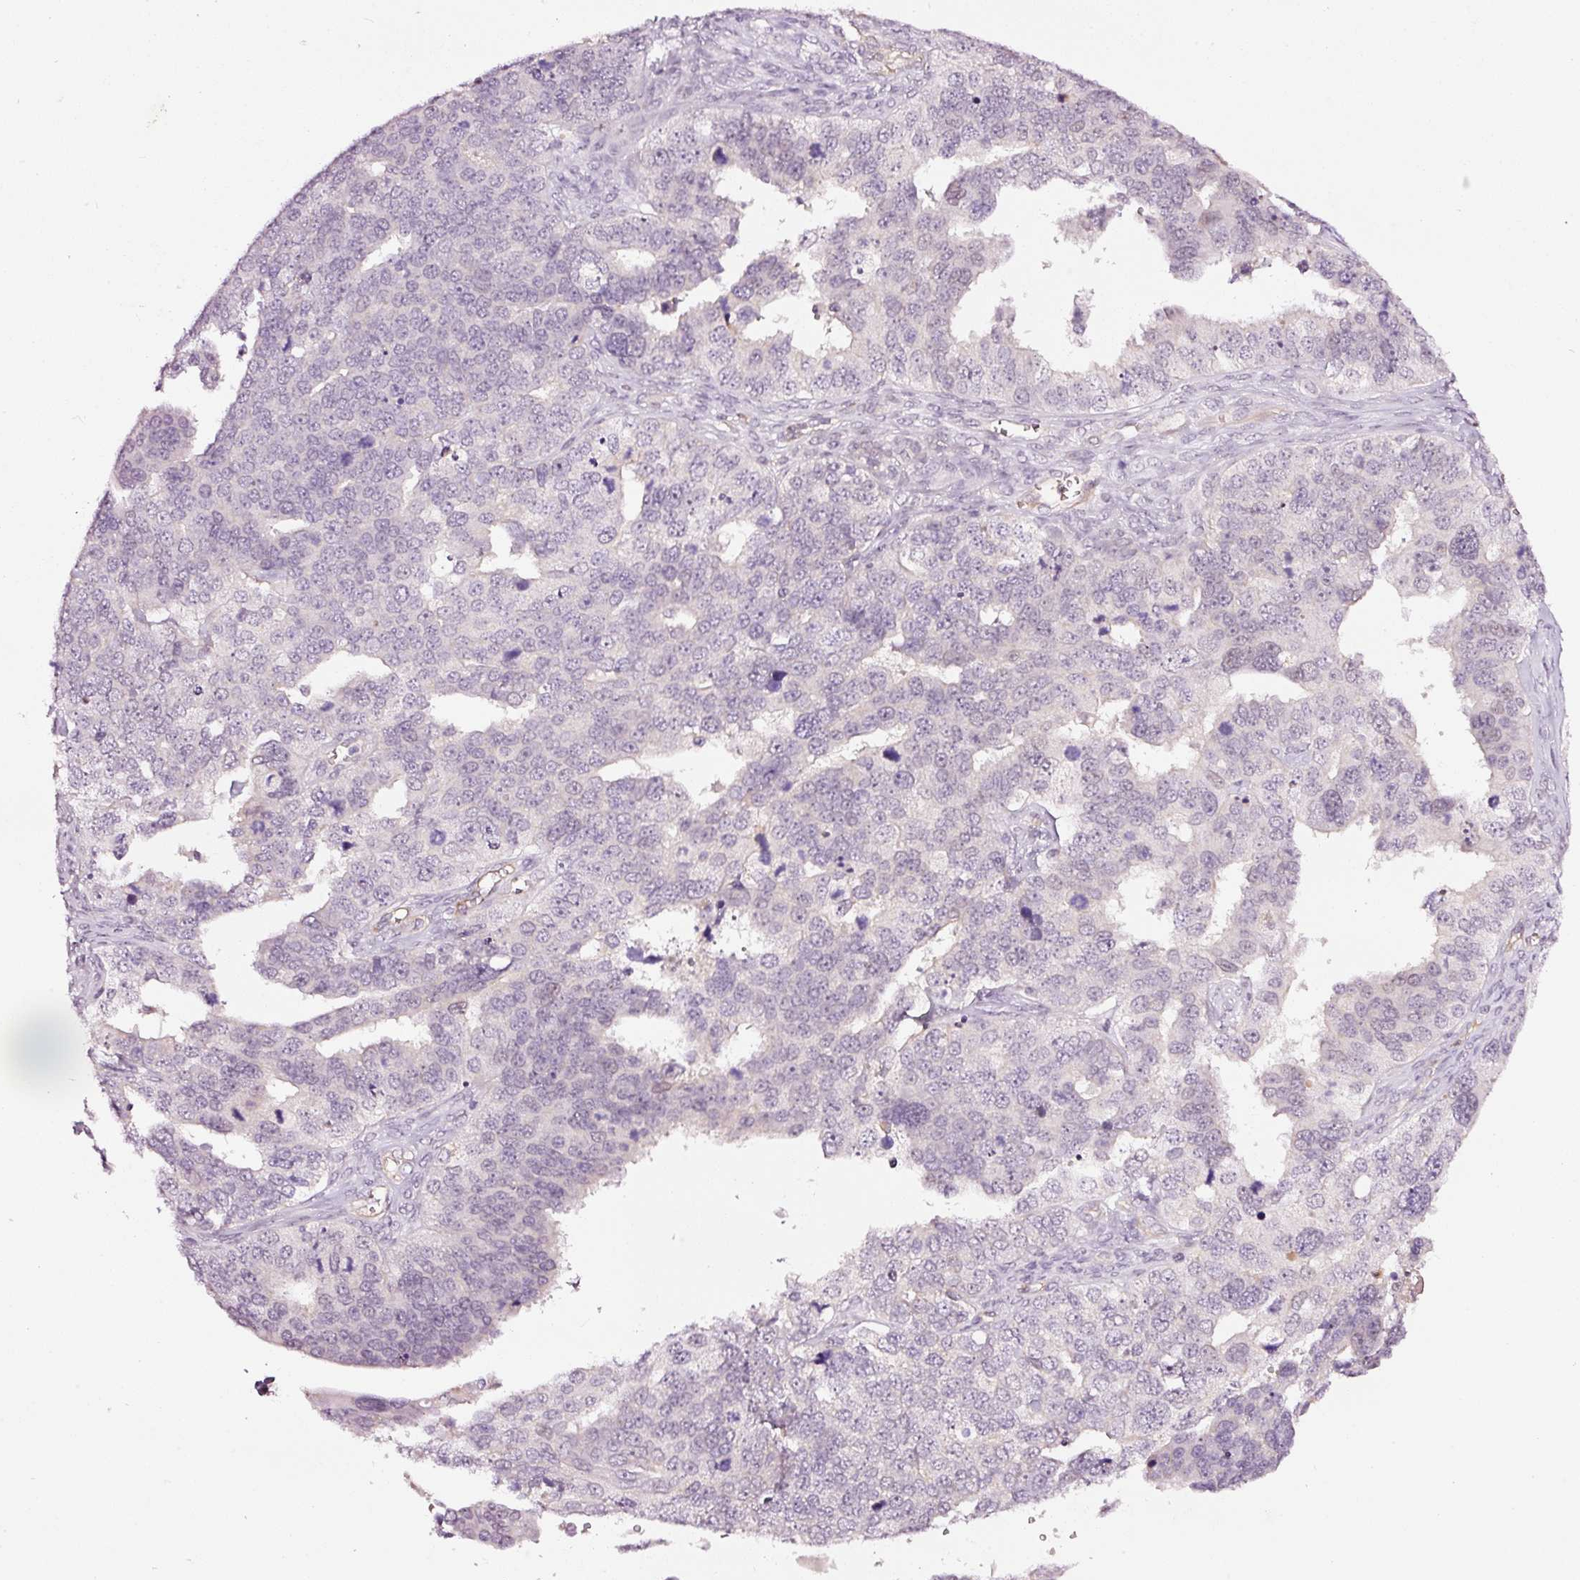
{"staining": {"intensity": "negative", "quantity": "none", "location": "none"}, "tissue": "ovarian cancer", "cell_type": "Tumor cells", "image_type": "cancer", "snomed": [{"axis": "morphology", "description": "Cystadenocarcinoma, serous, NOS"}, {"axis": "topography", "description": "Ovary"}], "caption": "Immunohistochemical staining of human ovarian cancer (serous cystadenocarcinoma) demonstrates no significant positivity in tumor cells.", "gene": "ABCB4", "patient": {"sex": "female", "age": 76}}